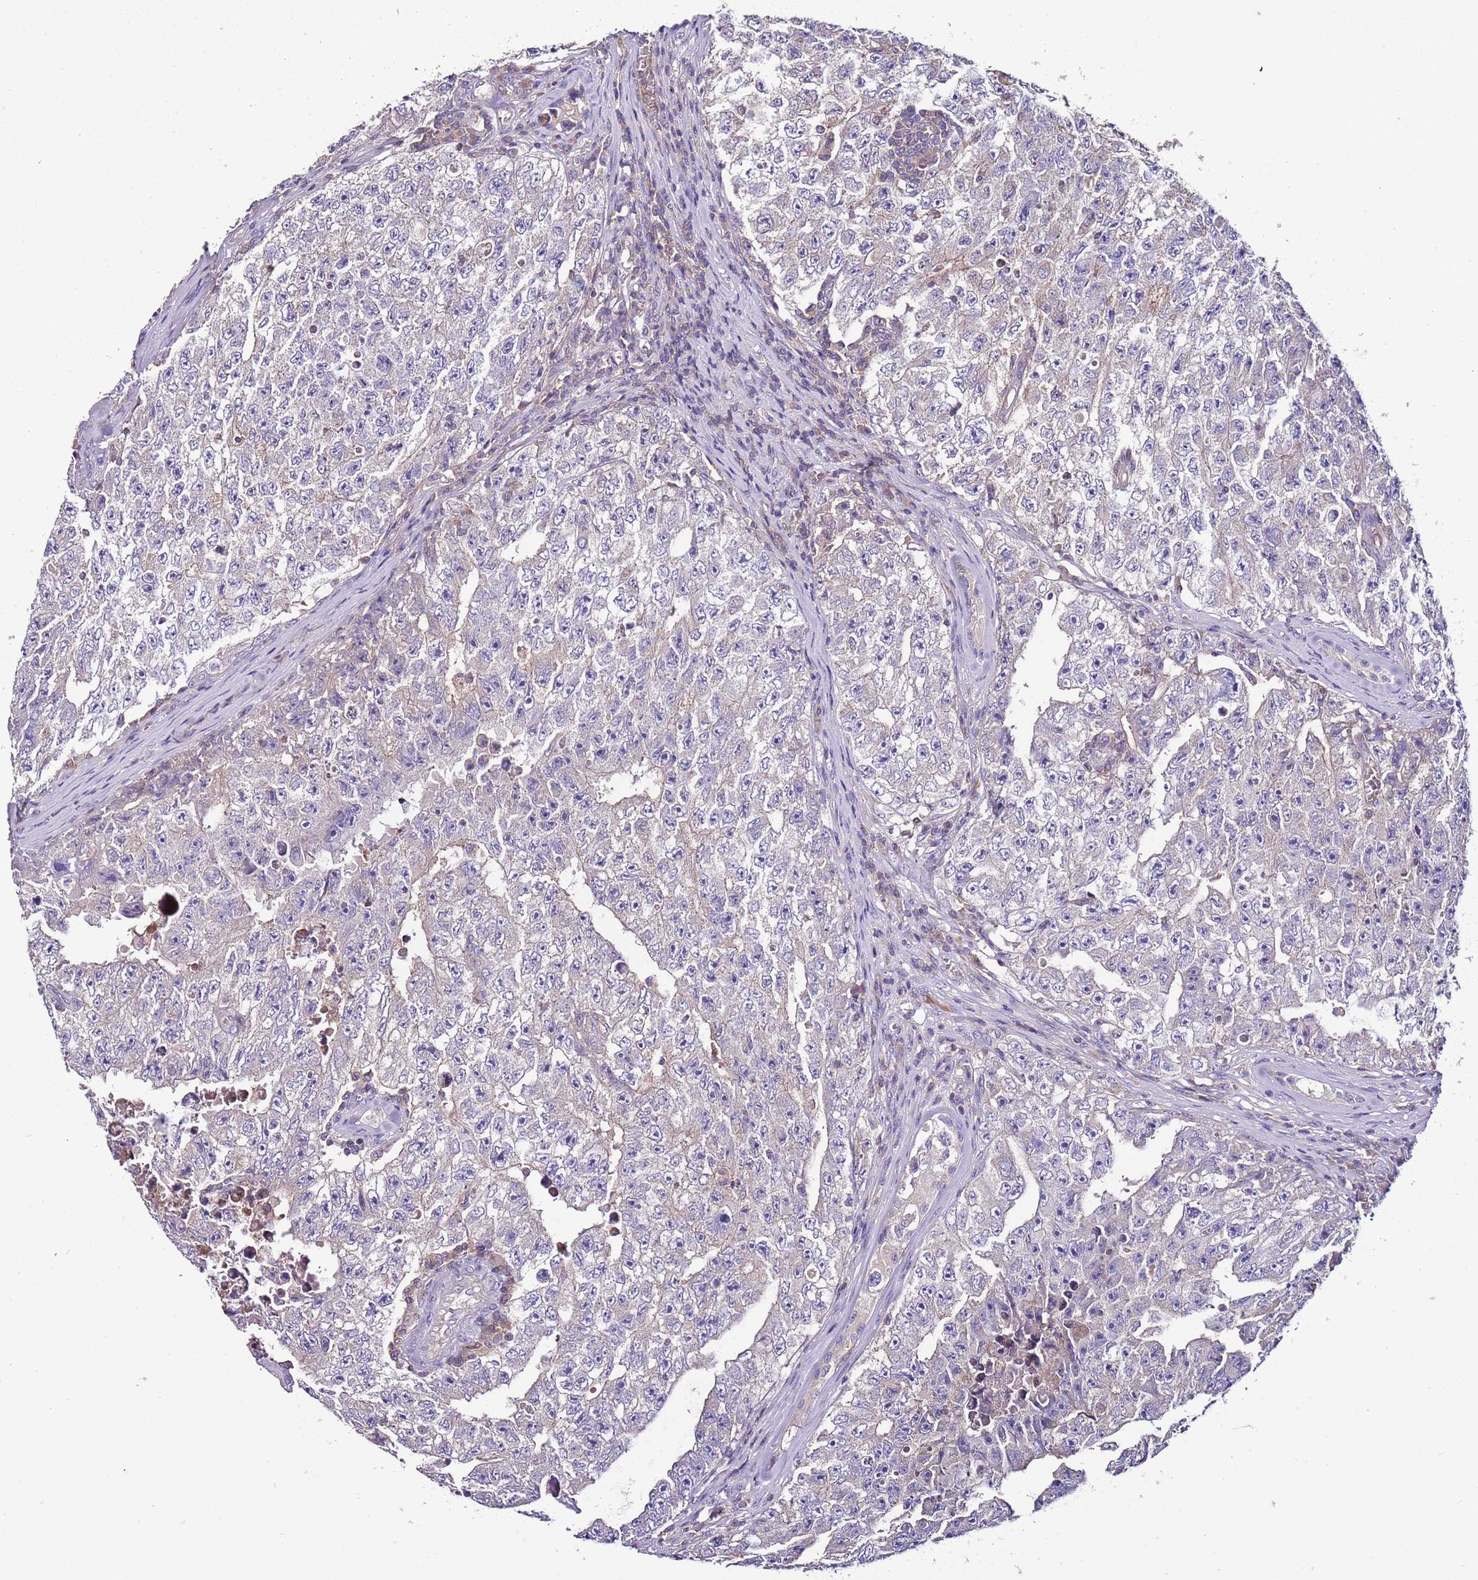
{"staining": {"intensity": "negative", "quantity": "none", "location": "none"}, "tissue": "testis cancer", "cell_type": "Tumor cells", "image_type": "cancer", "snomed": [{"axis": "morphology", "description": "Carcinoma, Embryonal, NOS"}, {"axis": "topography", "description": "Testis"}], "caption": "Testis cancer was stained to show a protein in brown. There is no significant staining in tumor cells.", "gene": "IGIP", "patient": {"sex": "male", "age": 17}}